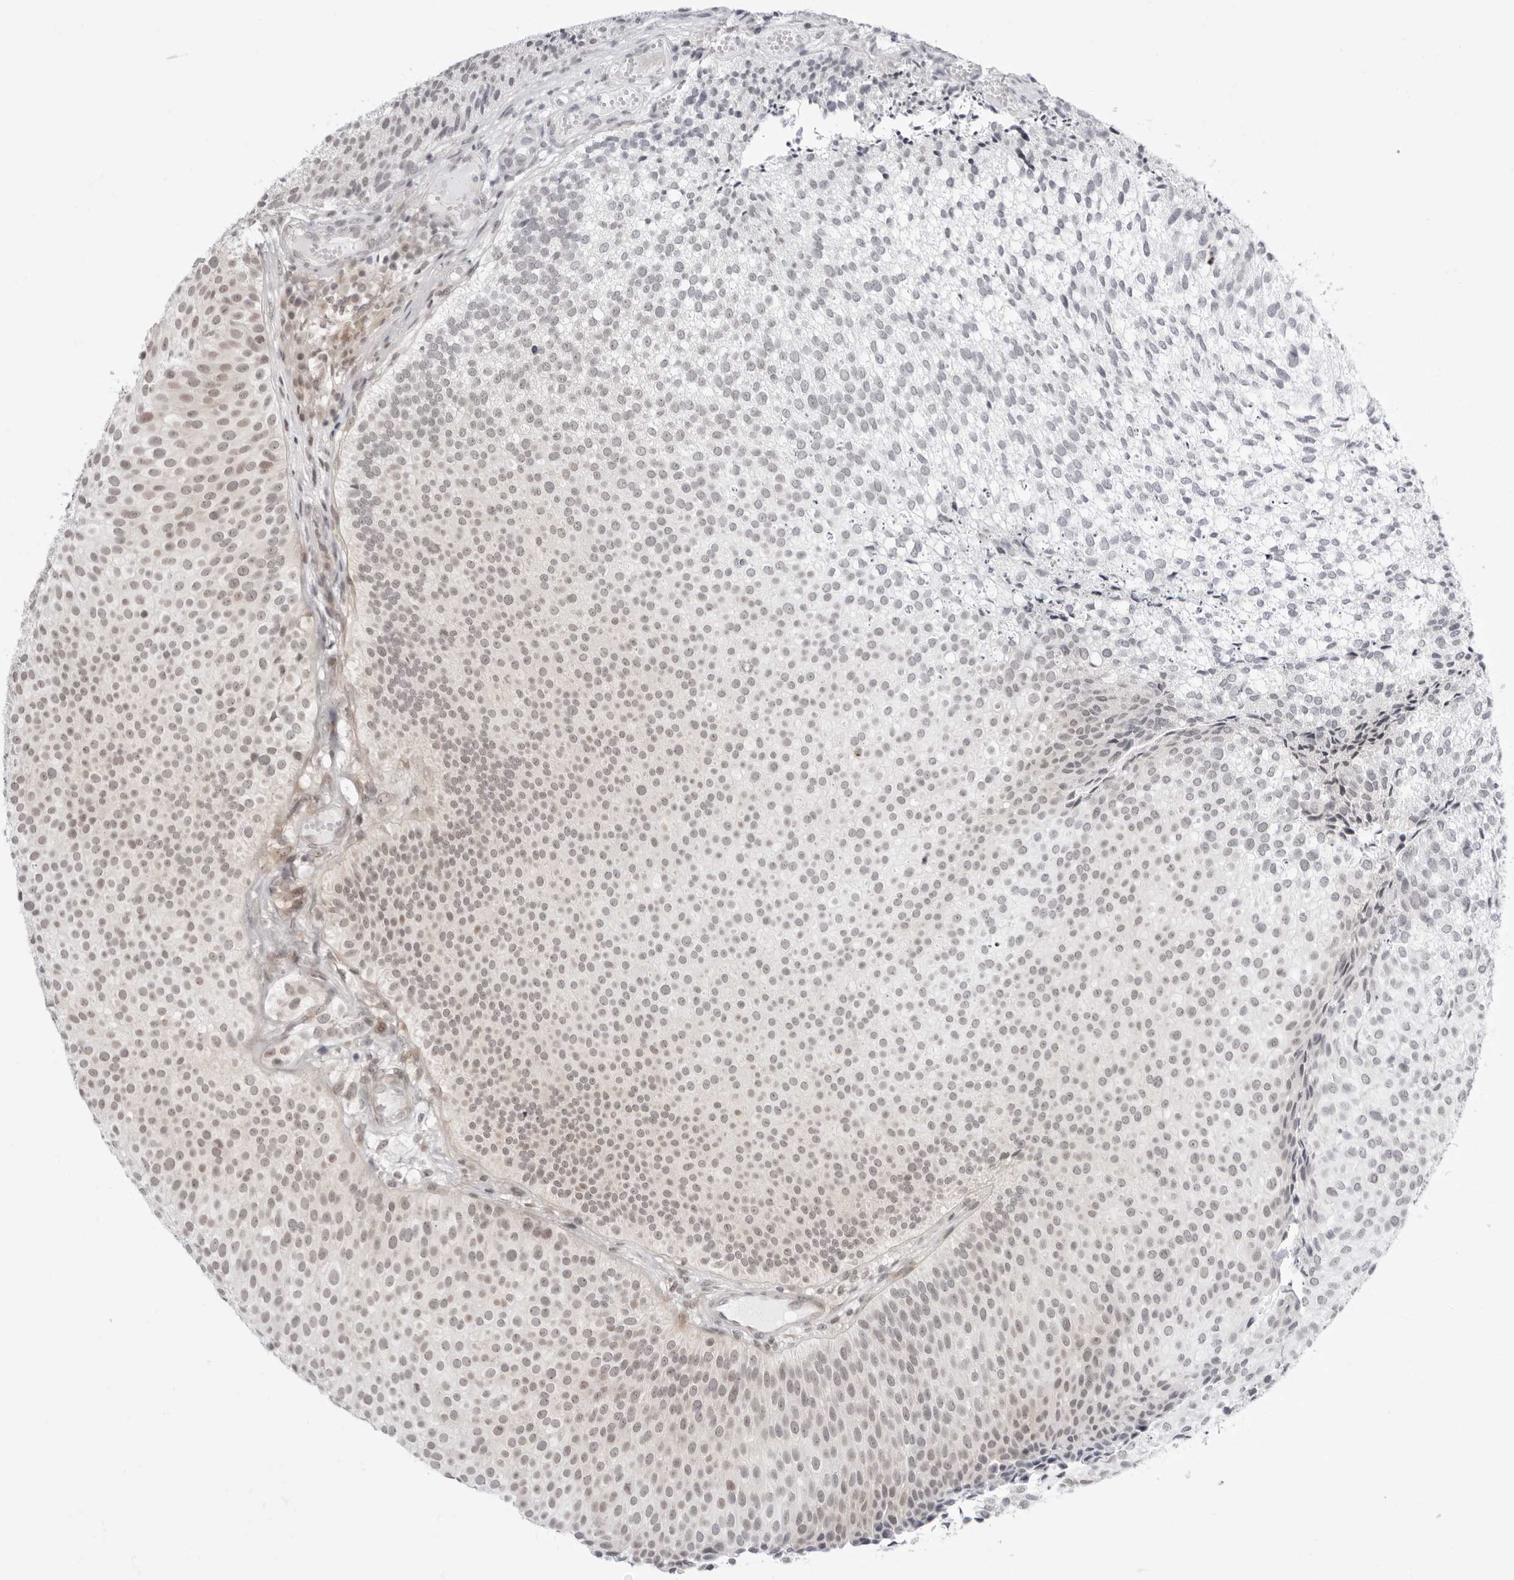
{"staining": {"intensity": "weak", "quantity": "25%-75%", "location": "nuclear"}, "tissue": "urothelial cancer", "cell_type": "Tumor cells", "image_type": "cancer", "snomed": [{"axis": "morphology", "description": "Urothelial carcinoma, Low grade"}, {"axis": "topography", "description": "Urinary bladder"}], "caption": "DAB immunohistochemical staining of human urothelial cancer exhibits weak nuclear protein staining in approximately 25%-75% of tumor cells. (DAB = brown stain, brightfield microscopy at high magnification).", "gene": "PPP2R5C", "patient": {"sex": "male", "age": 86}}